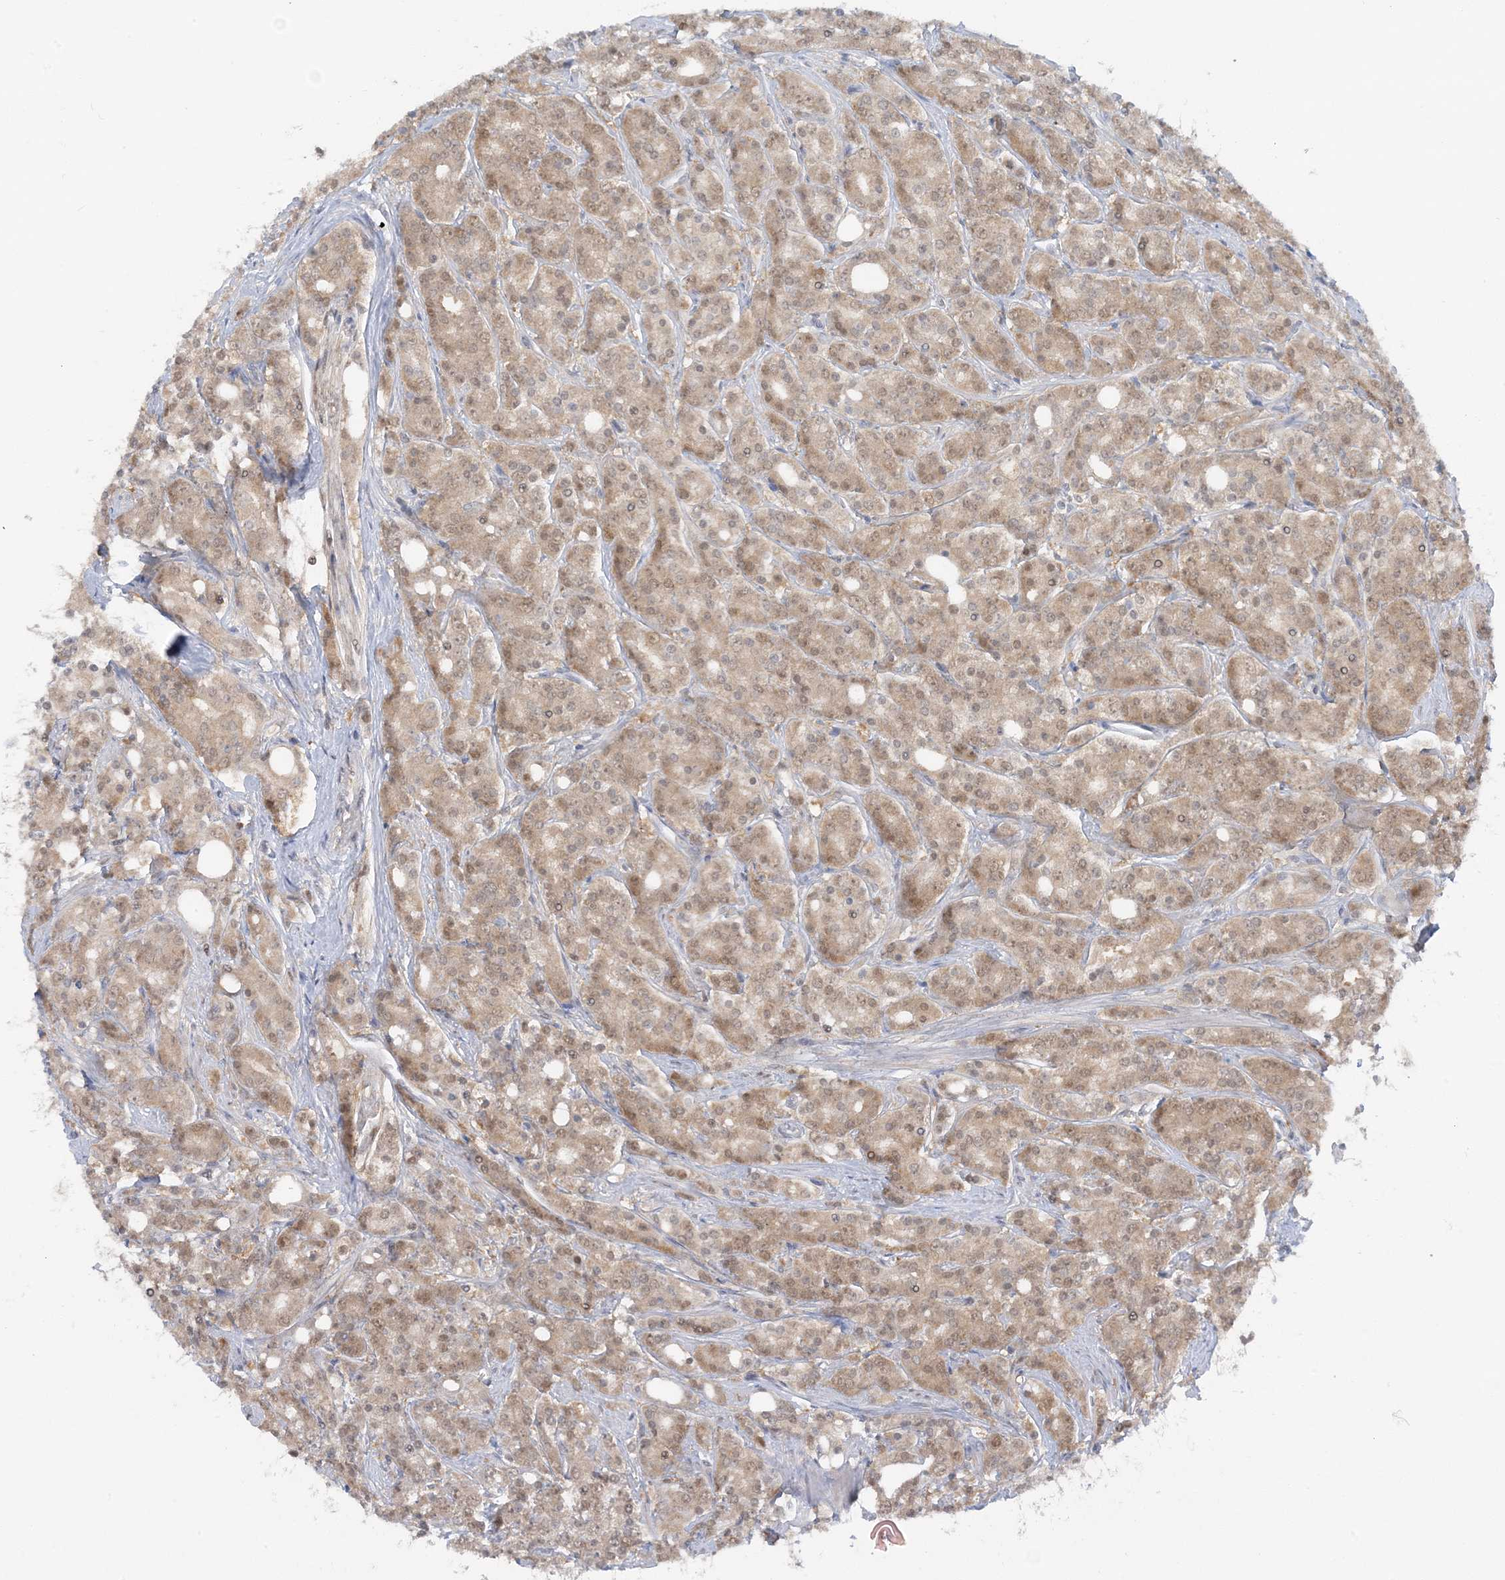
{"staining": {"intensity": "weak", "quantity": ">75%", "location": "cytoplasmic/membranous"}, "tissue": "prostate cancer", "cell_type": "Tumor cells", "image_type": "cancer", "snomed": [{"axis": "morphology", "description": "Adenocarcinoma, High grade"}, {"axis": "topography", "description": "Prostate"}], "caption": "Prostate adenocarcinoma (high-grade) was stained to show a protein in brown. There is low levels of weak cytoplasmic/membranous staining in approximately >75% of tumor cells.", "gene": "OGA", "patient": {"sex": "male", "age": 62}}